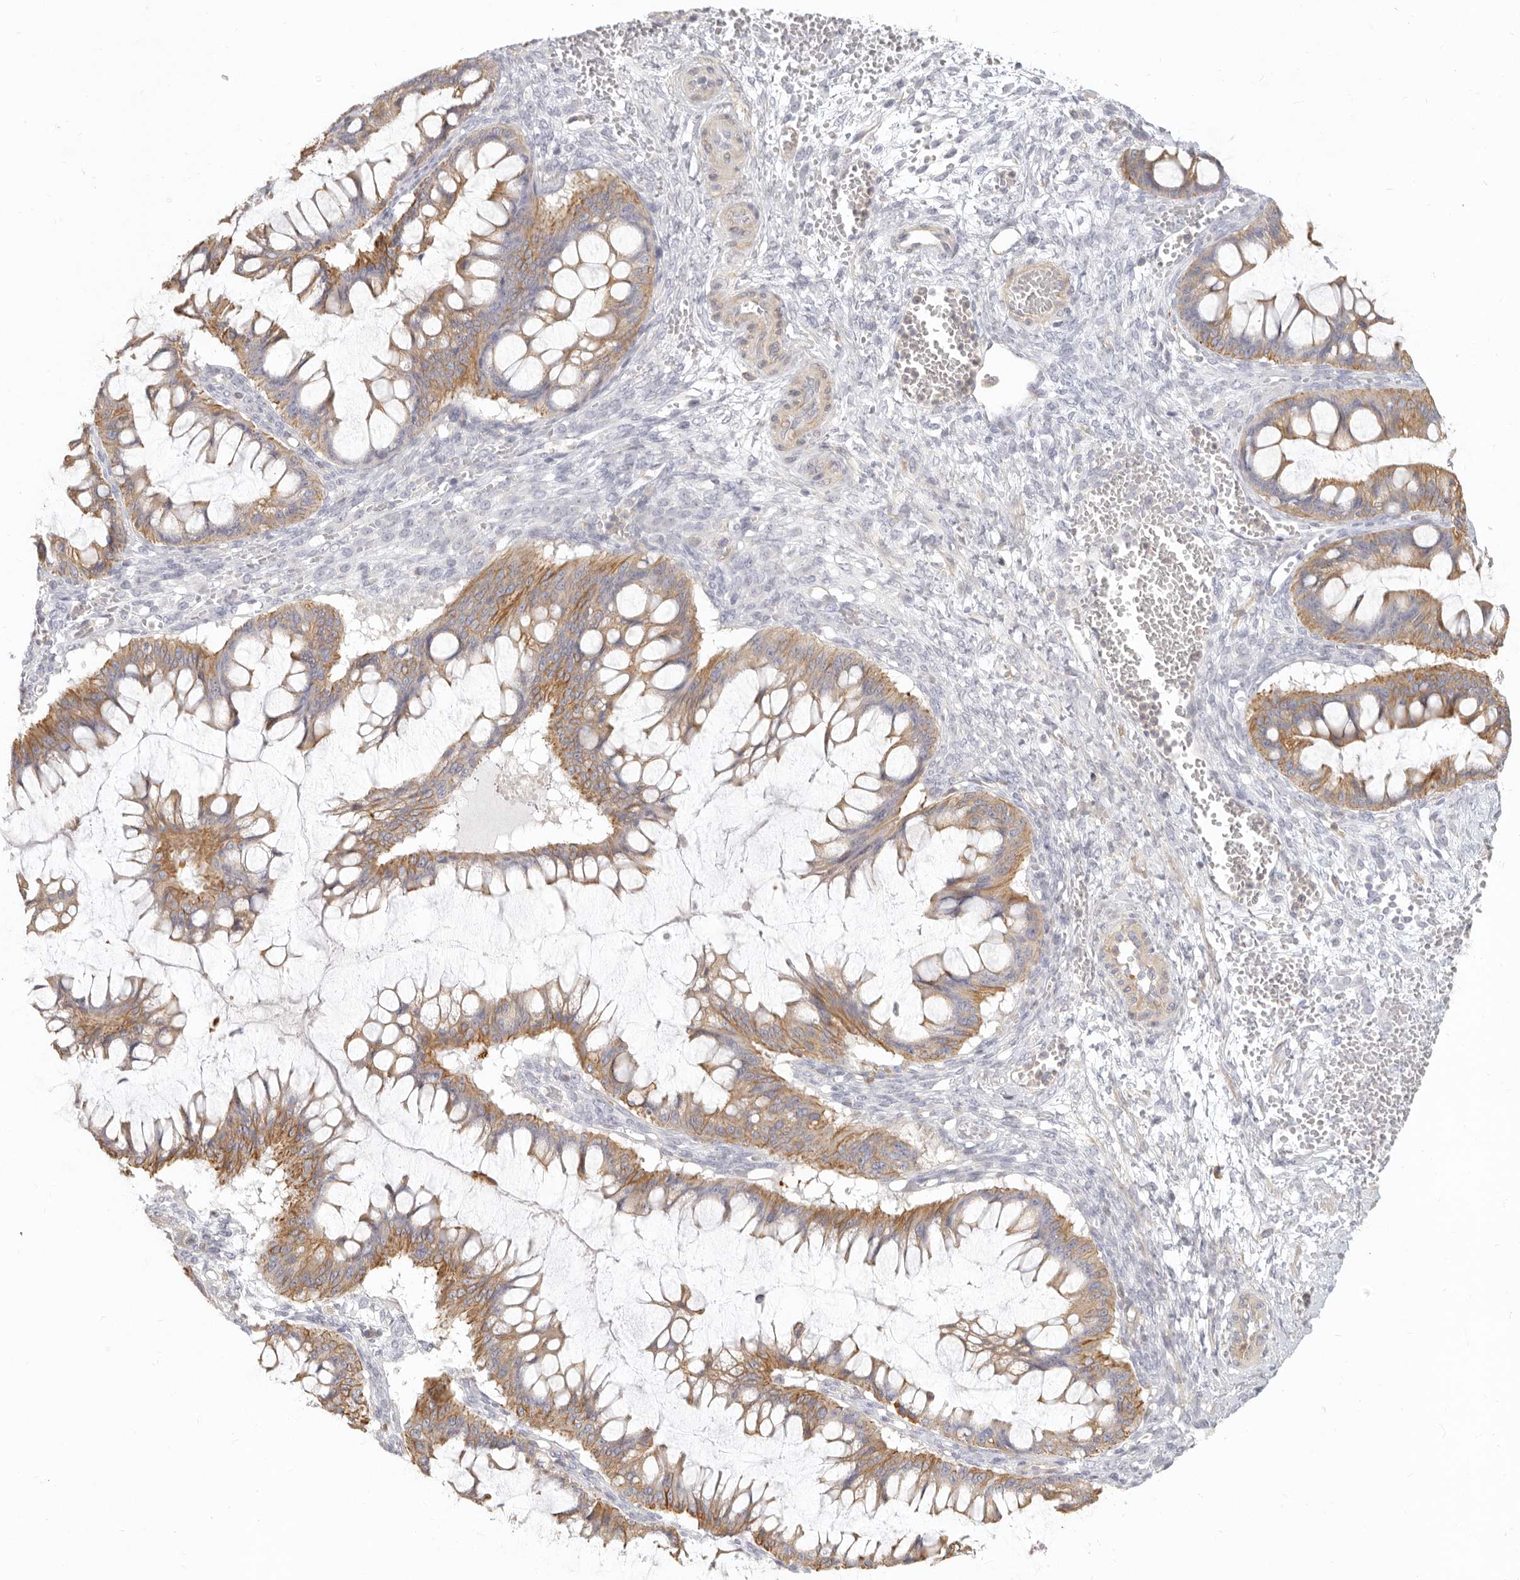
{"staining": {"intensity": "moderate", "quantity": ">75%", "location": "cytoplasmic/membranous"}, "tissue": "ovarian cancer", "cell_type": "Tumor cells", "image_type": "cancer", "snomed": [{"axis": "morphology", "description": "Cystadenocarcinoma, mucinous, NOS"}, {"axis": "topography", "description": "Ovary"}], "caption": "Immunohistochemistry (IHC) photomicrograph of human ovarian cancer stained for a protein (brown), which shows medium levels of moderate cytoplasmic/membranous positivity in approximately >75% of tumor cells.", "gene": "NIBAN1", "patient": {"sex": "female", "age": 73}}